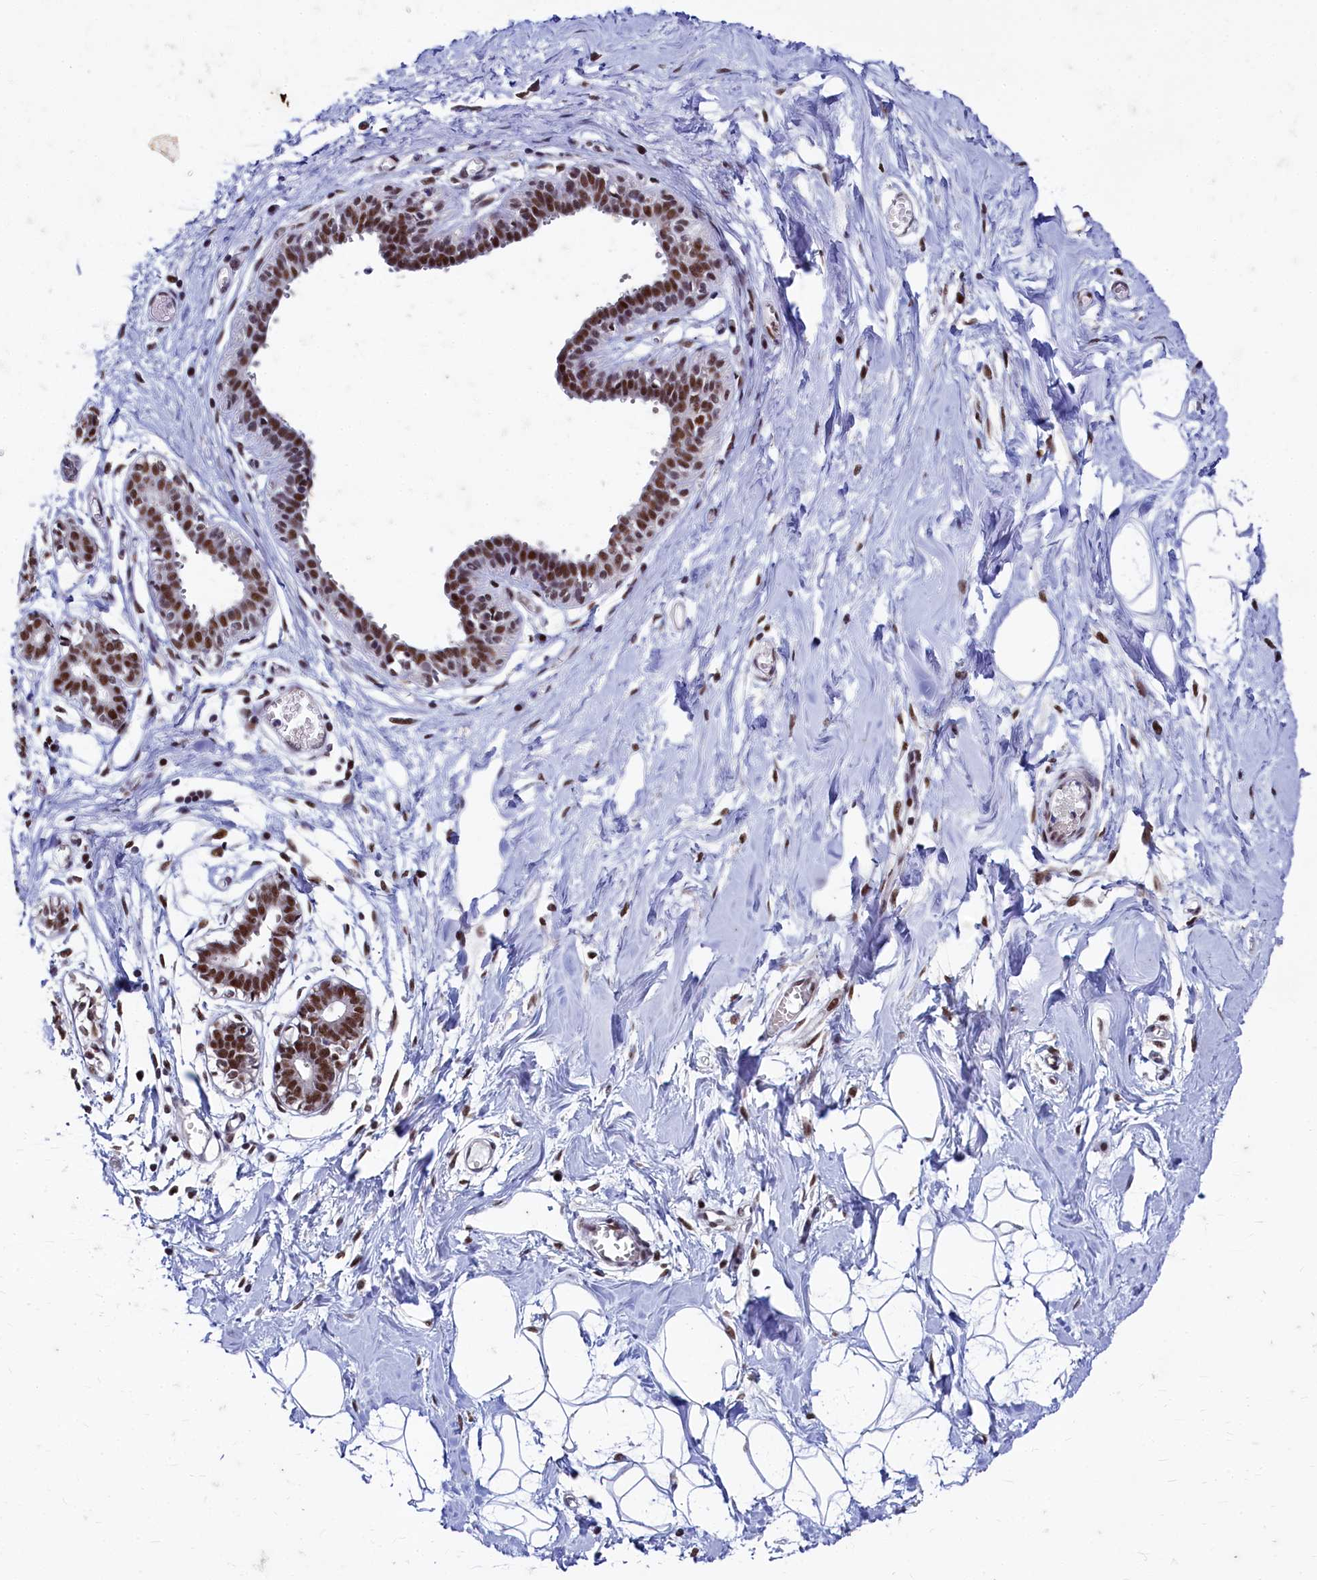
{"staining": {"intensity": "strong", "quantity": ">75%", "location": "nuclear"}, "tissue": "breast", "cell_type": "Adipocytes", "image_type": "normal", "snomed": [{"axis": "morphology", "description": "Normal tissue, NOS"}, {"axis": "topography", "description": "Breast"}], "caption": "Protein staining of unremarkable breast displays strong nuclear positivity in approximately >75% of adipocytes. (brown staining indicates protein expression, while blue staining denotes nuclei).", "gene": "CPSF7", "patient": {"sex": "female", "age": 27}}